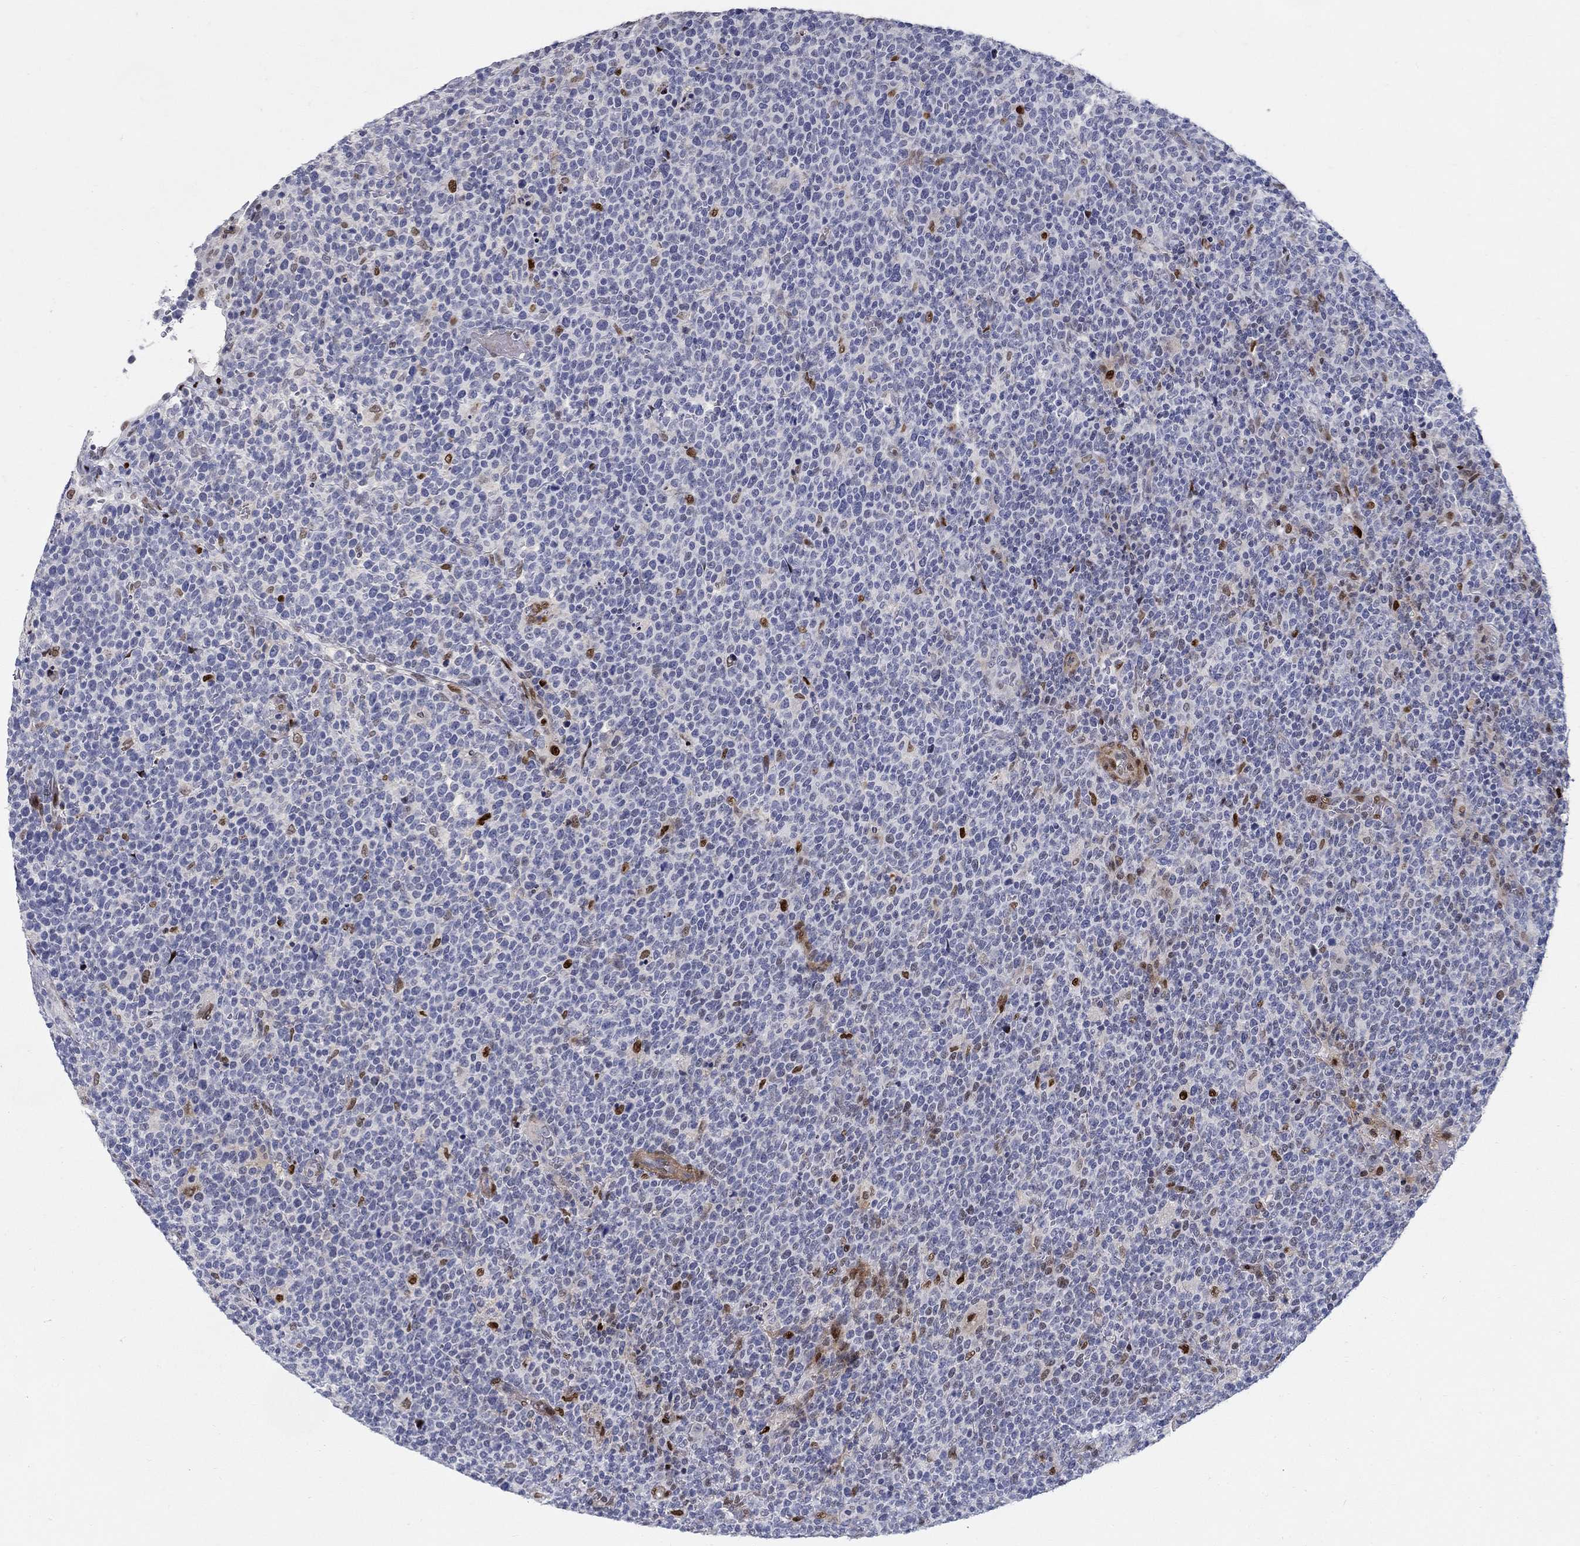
{"staining": {"intensity": "strong", "quantity": "<25%", "location": "nuclear"}, "tissue": "lymphoma", "cell_type": "Tumor cells", "image_type": "cancer", "snomed": [{"axis": "morphology", "description": "Malignant lymphoma, non-Hodgkin's type, High grade"}, {"axis": "topography", "description": "Lymph node"}], "caption": "Immunohistochemical staining of human high-grade malignant lymphoma, non-Hodgkin's type exhibits strong nuclear protein expression in about <25% of tumor cells.", "gene": "RAPGEF5", "patient": {"sex": "male", "age": 61}}